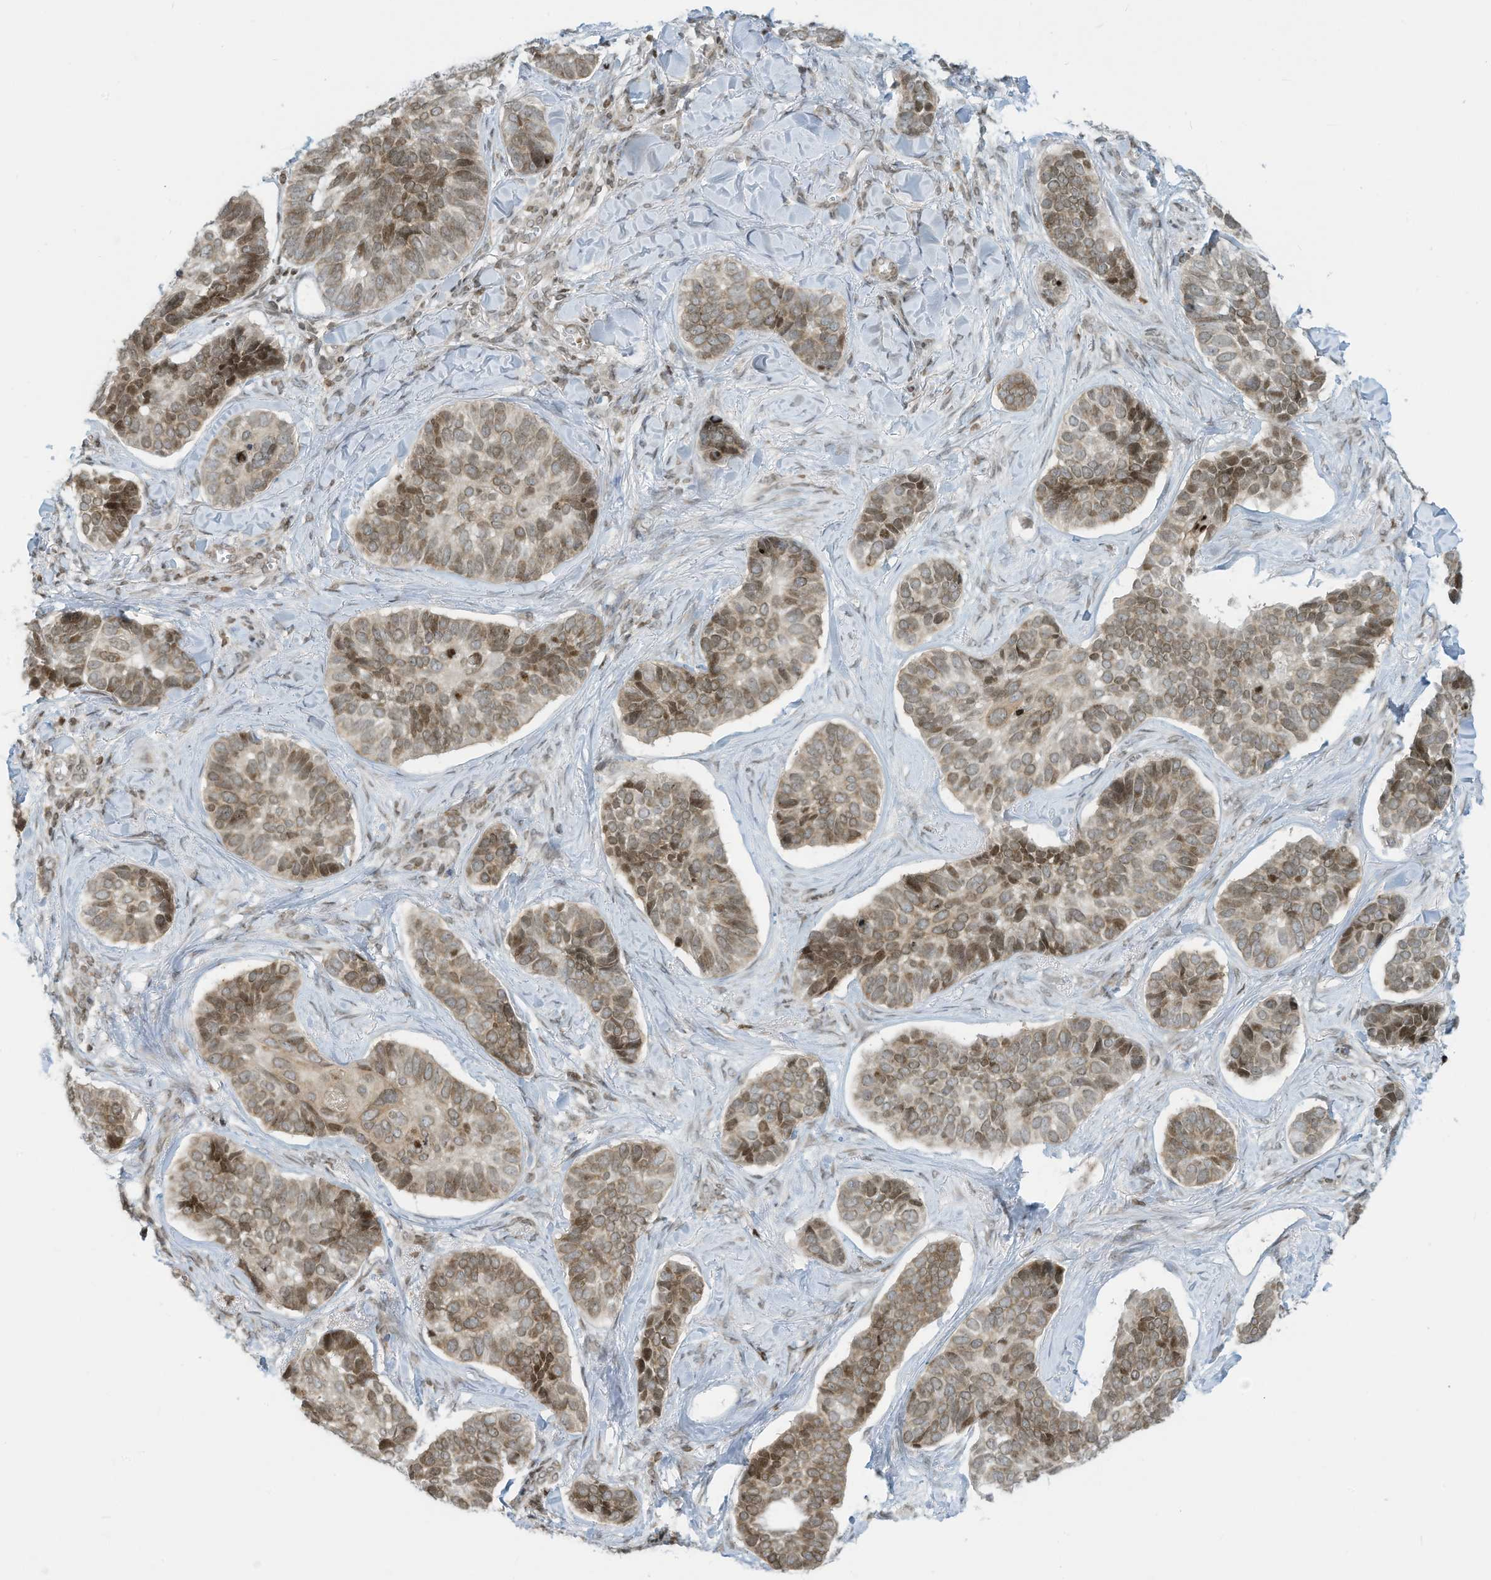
{"staining": {"intensity": "moderate", "quantity": "25%-75%", "location": "nuclear"}, "tissue": "skin cancer", "cell_type": "Tumor cells", "image_type": "cancer", "snomed": [{"axis": "morphology", "description": "Basal cell carcinoma"}, {"axis": "topography", "description": "Skin"}], "caption": "Protein staining by immunohistochemistry shows moderate nuclear staining in approximately 25%-75% of tumor cells in basal cell carcinoma (skin). Nuclei are stained in blue.", "gene": "ADI1", "patient": {"sex": "male", "age": 62}}